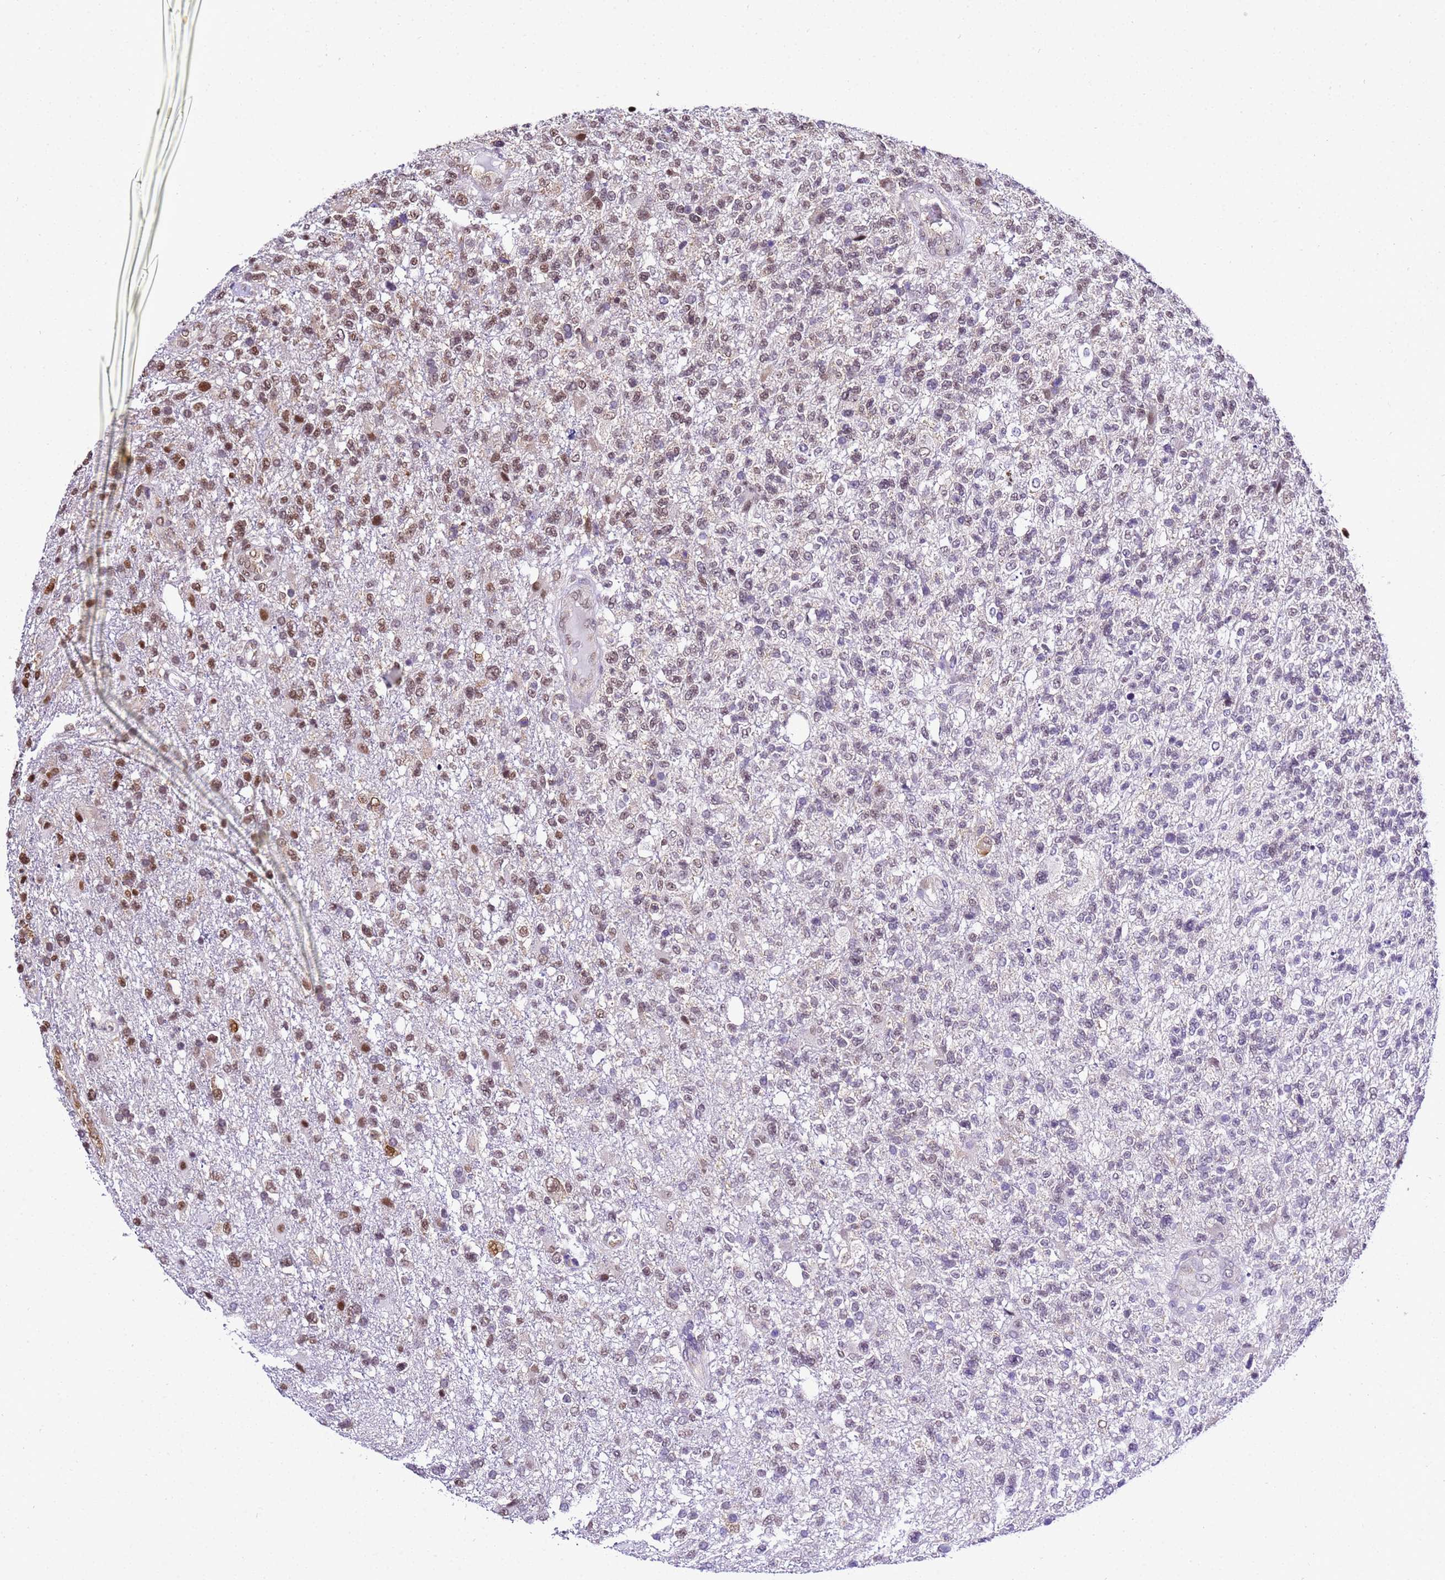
{"staining": {"intensity": "moderate", "quantity": "<25%", "location": "nuclear"}, "tissue": "glioma", "cell_type": "Tumor cells", "image_type": "cancer", "snomed": [{"axis": "morphology", "description": "Glioma, malignant, High grade"}, {"axis": "topography", "description": "Brain"}], "caption": "Human malignant glioma (high-grade) stained for a protein (brown) shows moderate nuclear positive expression in approximately <25% of tumor cells.", "gene": "SMN1", "patient": {"sex": "male", "age": 56}}